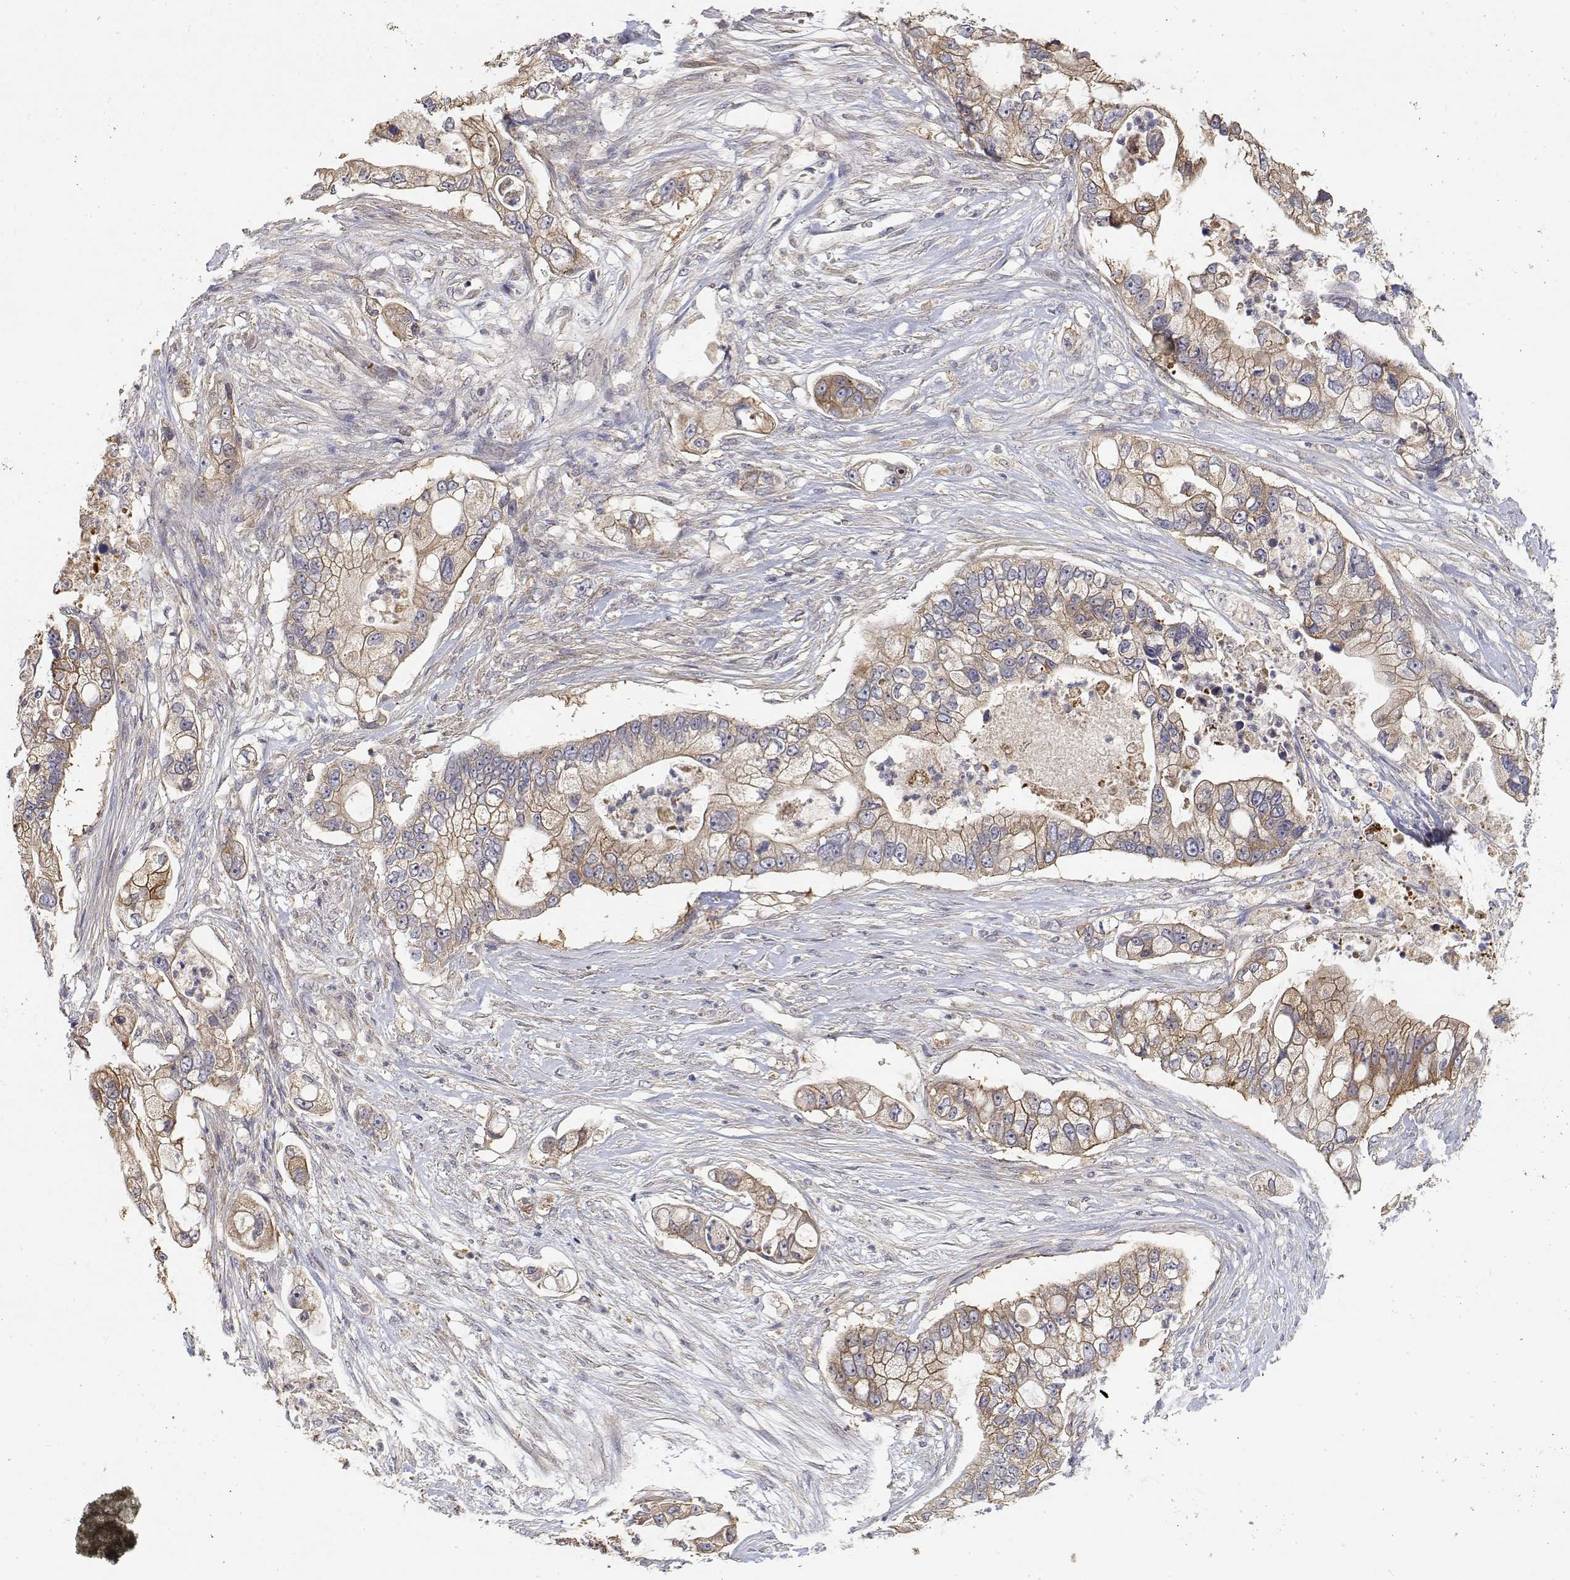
{"staining": {"intensity": "weak", "quantity": ">75%", "location": "cytoplasmic/membranous"}, "tissue": "pancreatic cancer", "cell_type": "Tumor cells", "image_type": "cancer", "snomed": [{"axis": "morphology", "description": "Adenocarcinoma, NOS"}, {"axis": "topography", "description": "Pancreas"}], "caption": "This is a micrograph of IHC staining of pancreatic adenocarcinoma, which shows weak expression in the cytoplasmic/membranous of tumor cells.", "gene": "LONRF3", "patient": {"sex": "female", "age": 69}}